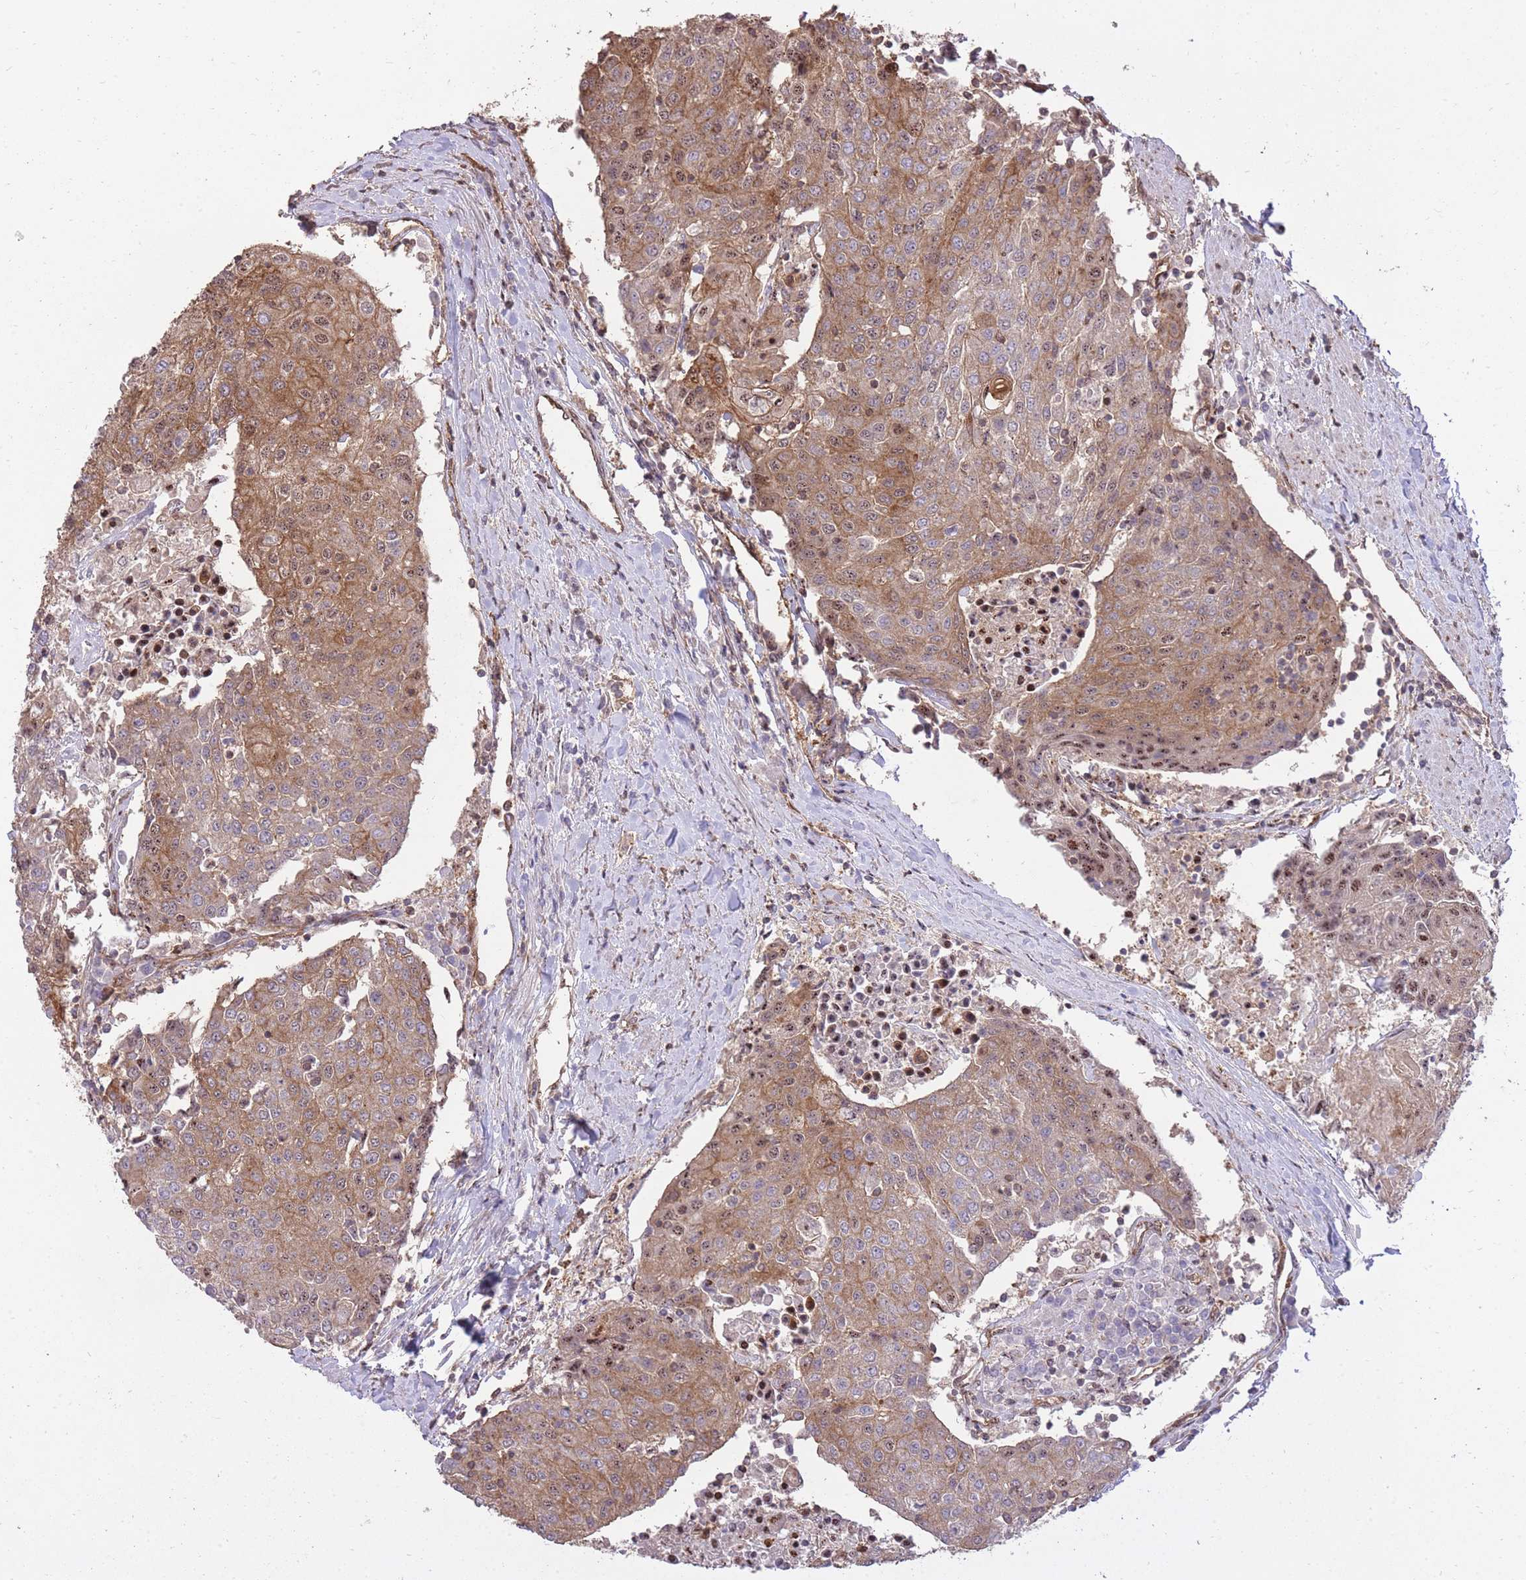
{"staining": {"intensity": "moderate", "quantity": "25%-75%", "location": "cytoplasmic/membranous,nuclear"}, "tissue": "urothelial cancer", "cell_type": "Tumor cells", "image_type": "cancer", "snomed": [{"axis": "morphology", "description": "Urothelial carcinoma, High grade"}, {"axis": "topography", "description": "Urinary bladder"}], "caption": "Urothelial cancer stained for a protein reveals moderate cytoplasmic/membranous and nuclear positivity in tumor cells.", "gene": "PLD1", "patient": {"sex": "female", "age": 85}}